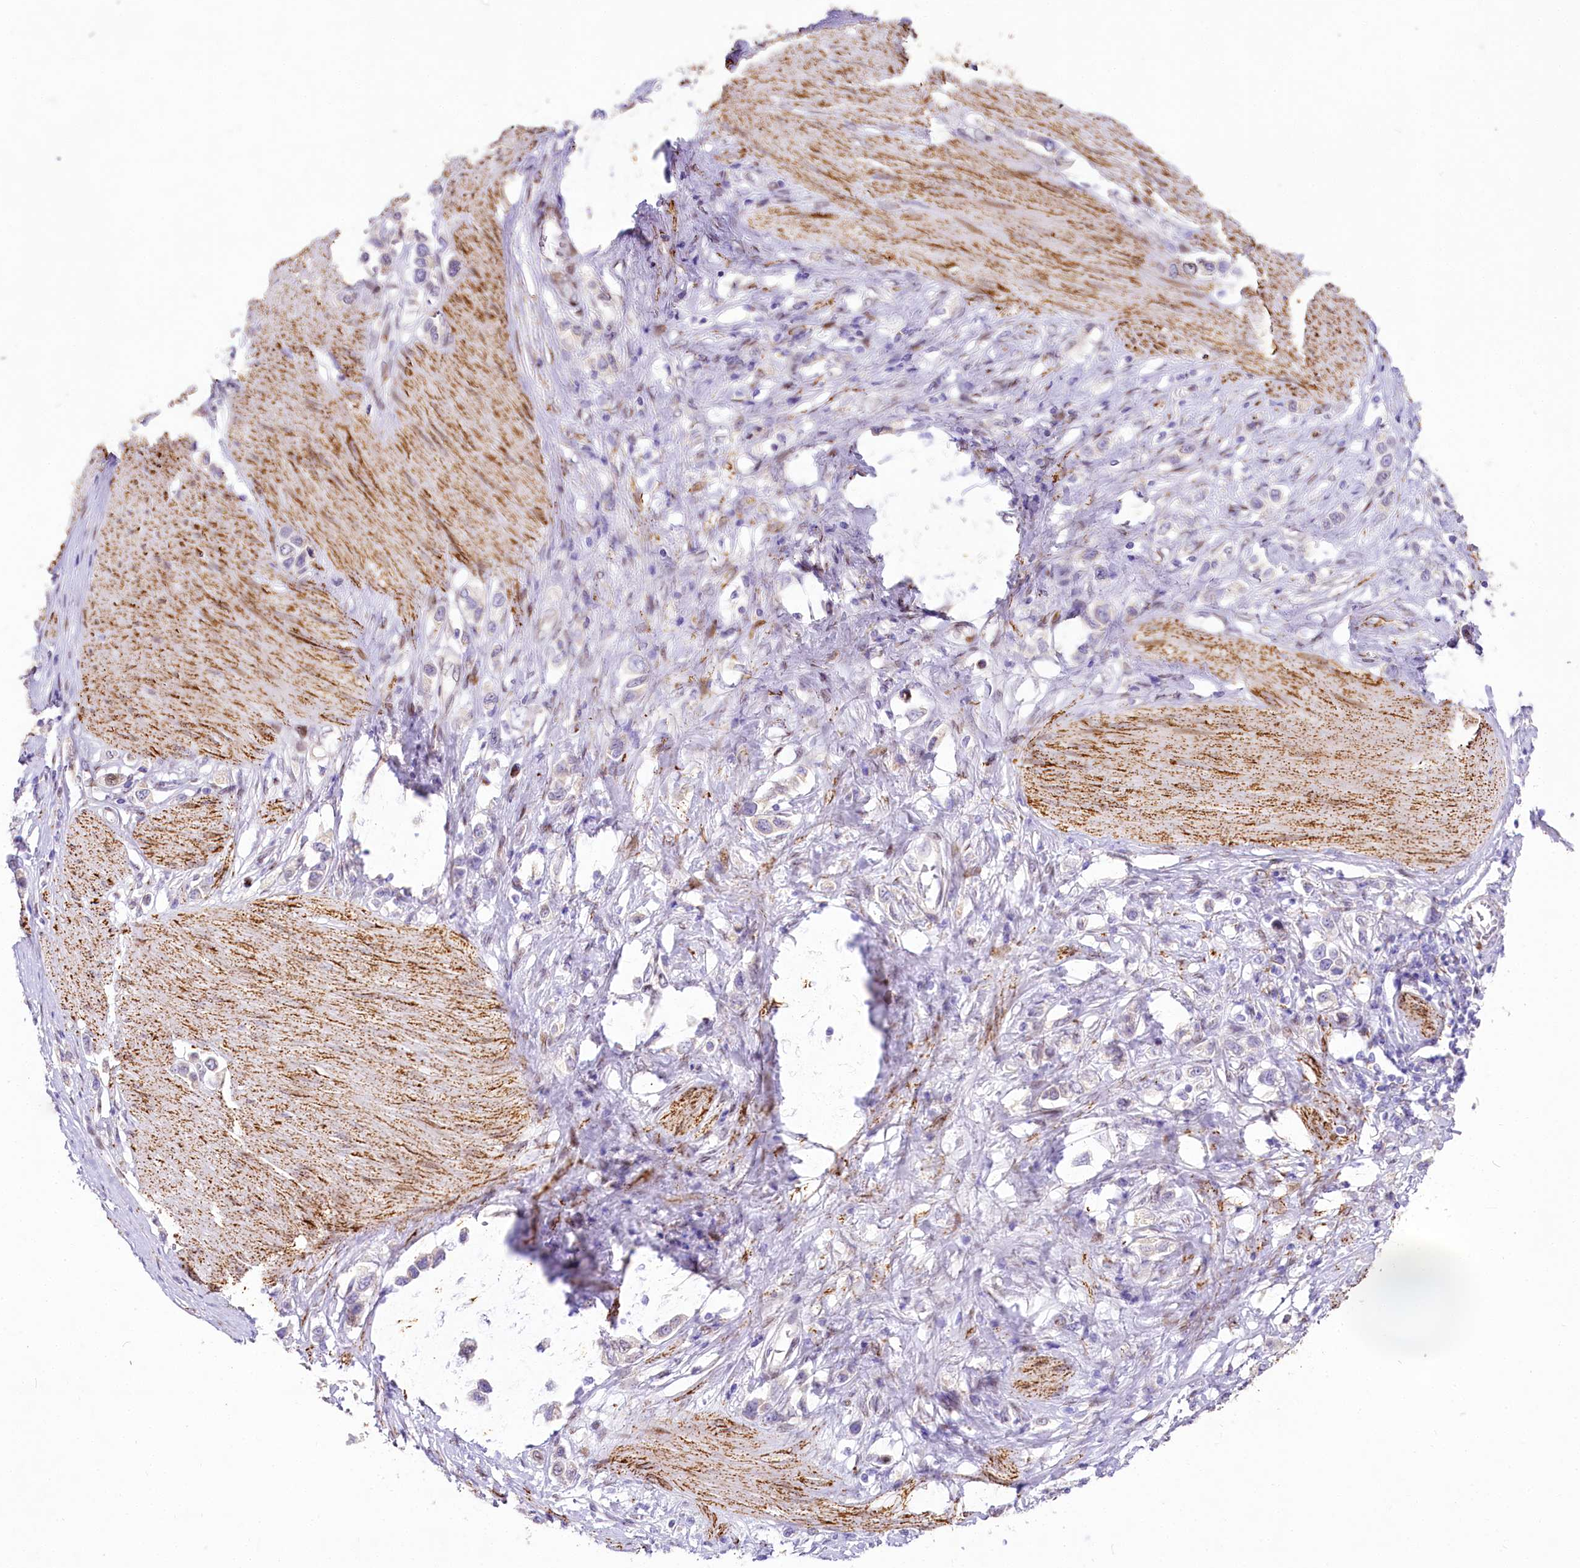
{"staining": {"intensity": "negative", "quantity": "none", "location": "none"}, "tissue": "stomach cancer", "cell_type": "Tumor cells", "image_type": "cancer", "snomed": [{"axis": "morphology", "description": "Adenocarcinoma, NOS"}, {"axis": "topography", "description": "Stomach"}], "caption": "This is a image of IHC staining of stomach cancer, which shows no staining in tumor cells.", "gene": "PPIP5K2", "patient": {"sex": "female", "age": 65}}